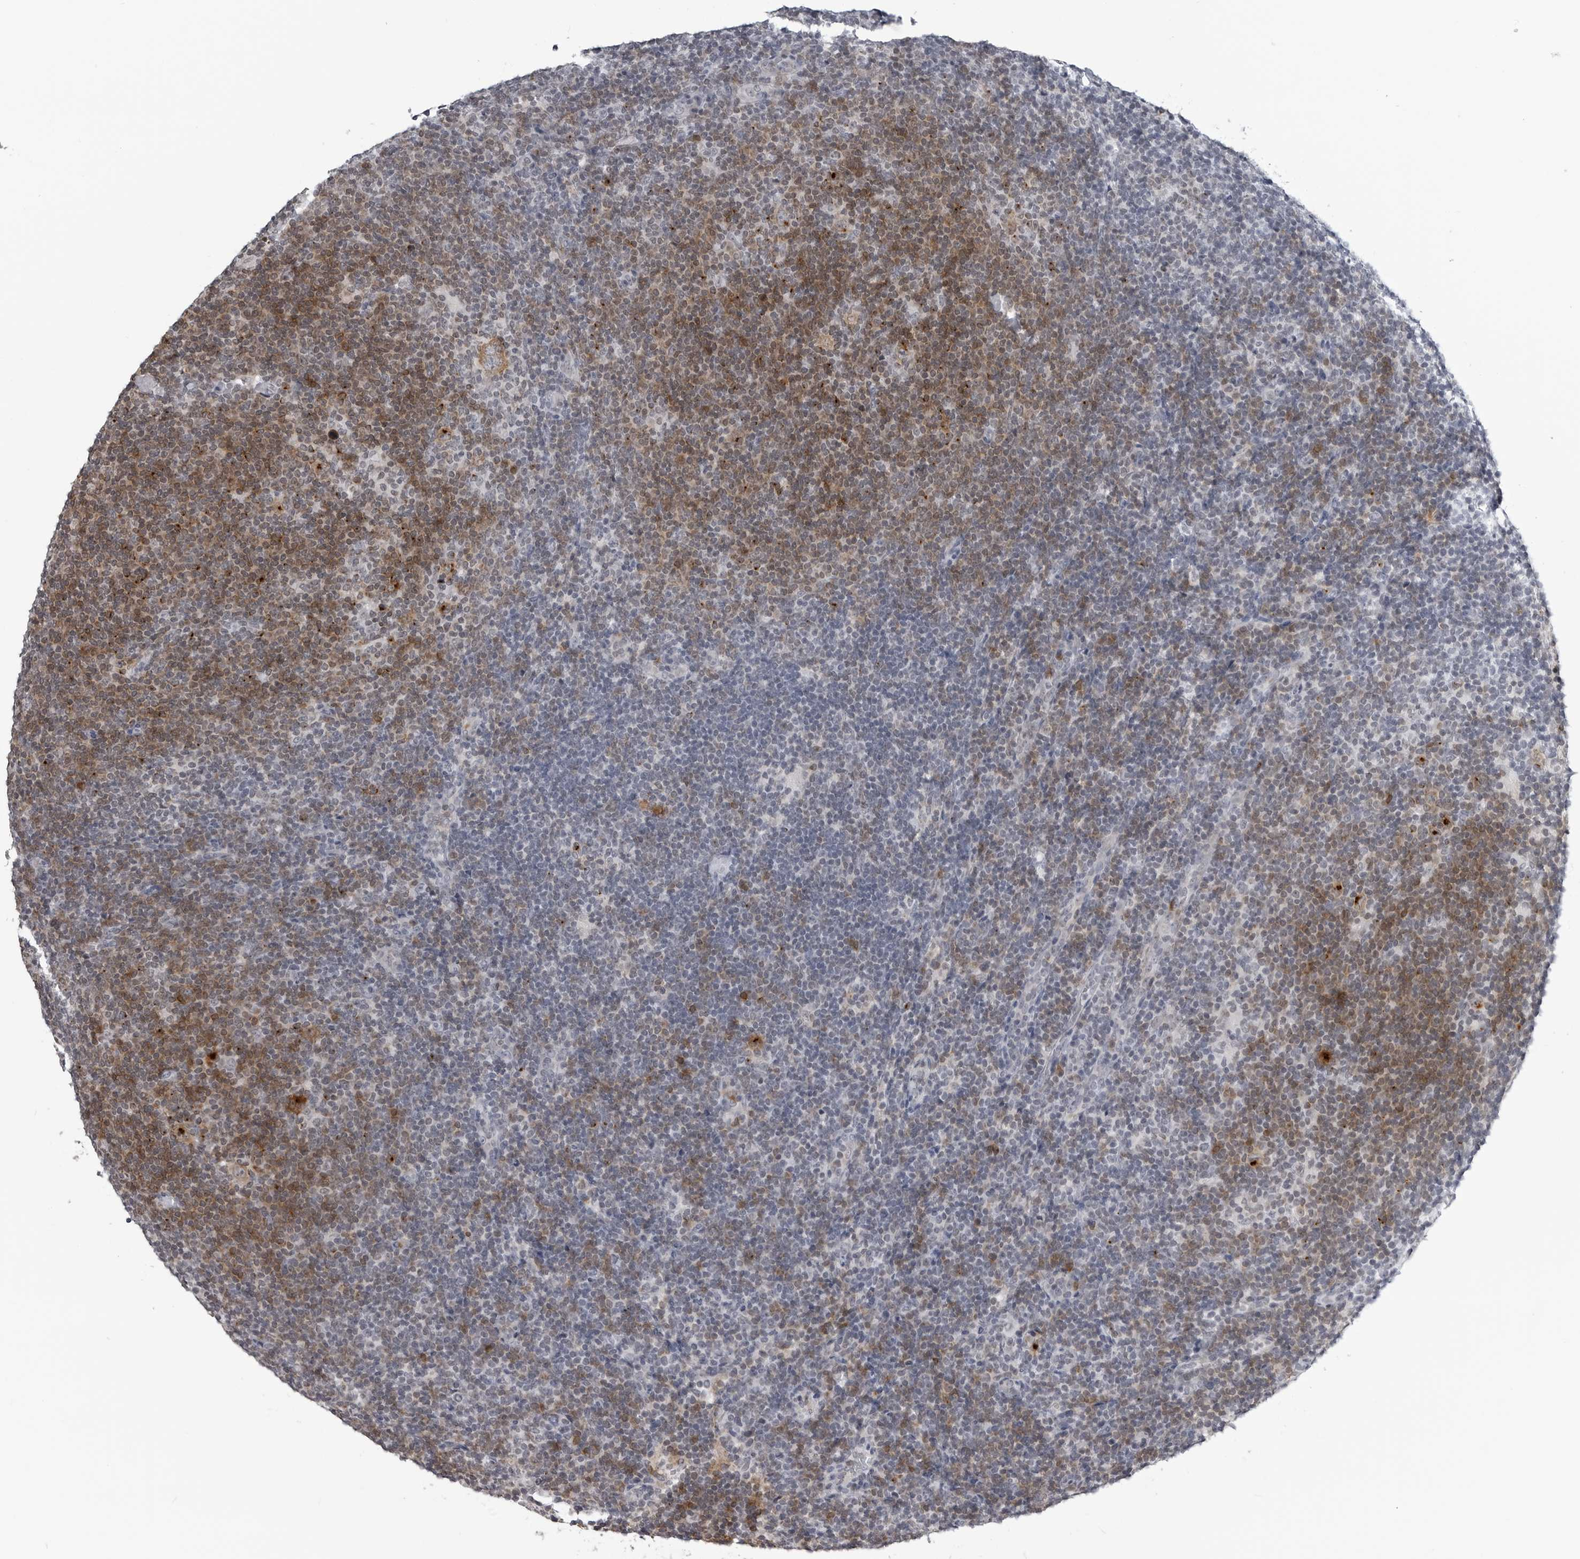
{"staining": {"intensity": "strong", "quantity": "25%-75%", "location": "cytoplasmic/membranous"}, "tissue": "lymphoma", "cell_type": "Tumor cells", "image_type": "cancer", "snomed": [{"axis": "morphology", "description": "Hodgkin's disease, NOS"}, {"axis": "topography", "description": "Lymph node"}], "caption": "Tumor cells show strong cytoplasmic/membranous expression in about 25%-75% of cells in lymphoma.", "gene": "CXCR5", "patient": {"sex": "female", "age": 57}}